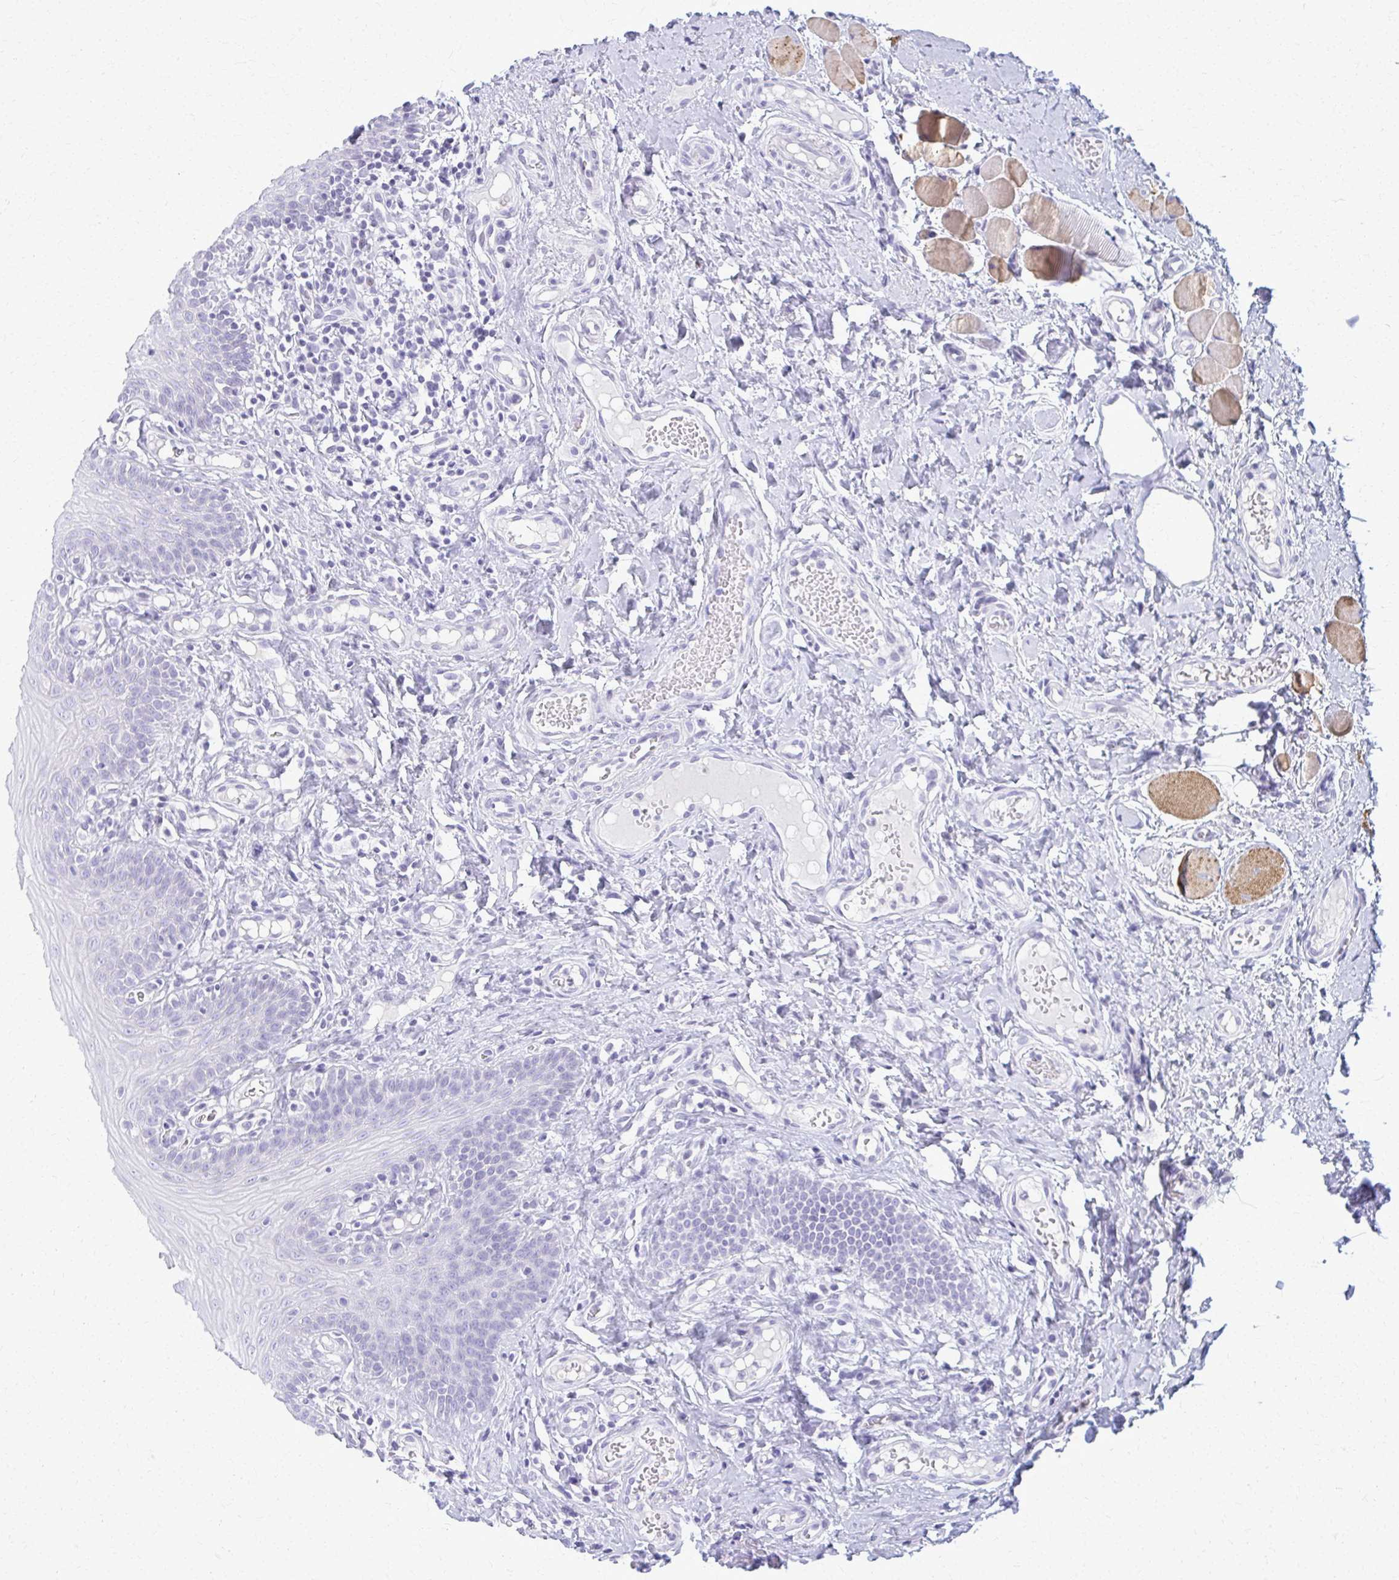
{"staining": {"intensity": "negative", "quantity": "none", "location": "none"}, "tissue": "oral mucosa", "cell_type": "Squamous epithelial cells", "image_type": "normal", "snomed": [{"axis": "morphology", "description": "Normal tissue, NOS"}, {"axis": "topography", "description": "Oral tissue"}, {"axis": "topography", "description": "Tounge, NOS"}], "caption": "Immunohistochemistry image of normal oral mucosa: human oral mucosa stained with DAB (3,3'-diaminobenzidine) reveals no significant protein expression in squamous epithelial cells.", "gene": "ACSM2A", "patient": {"sex": "female", "age": 58}}